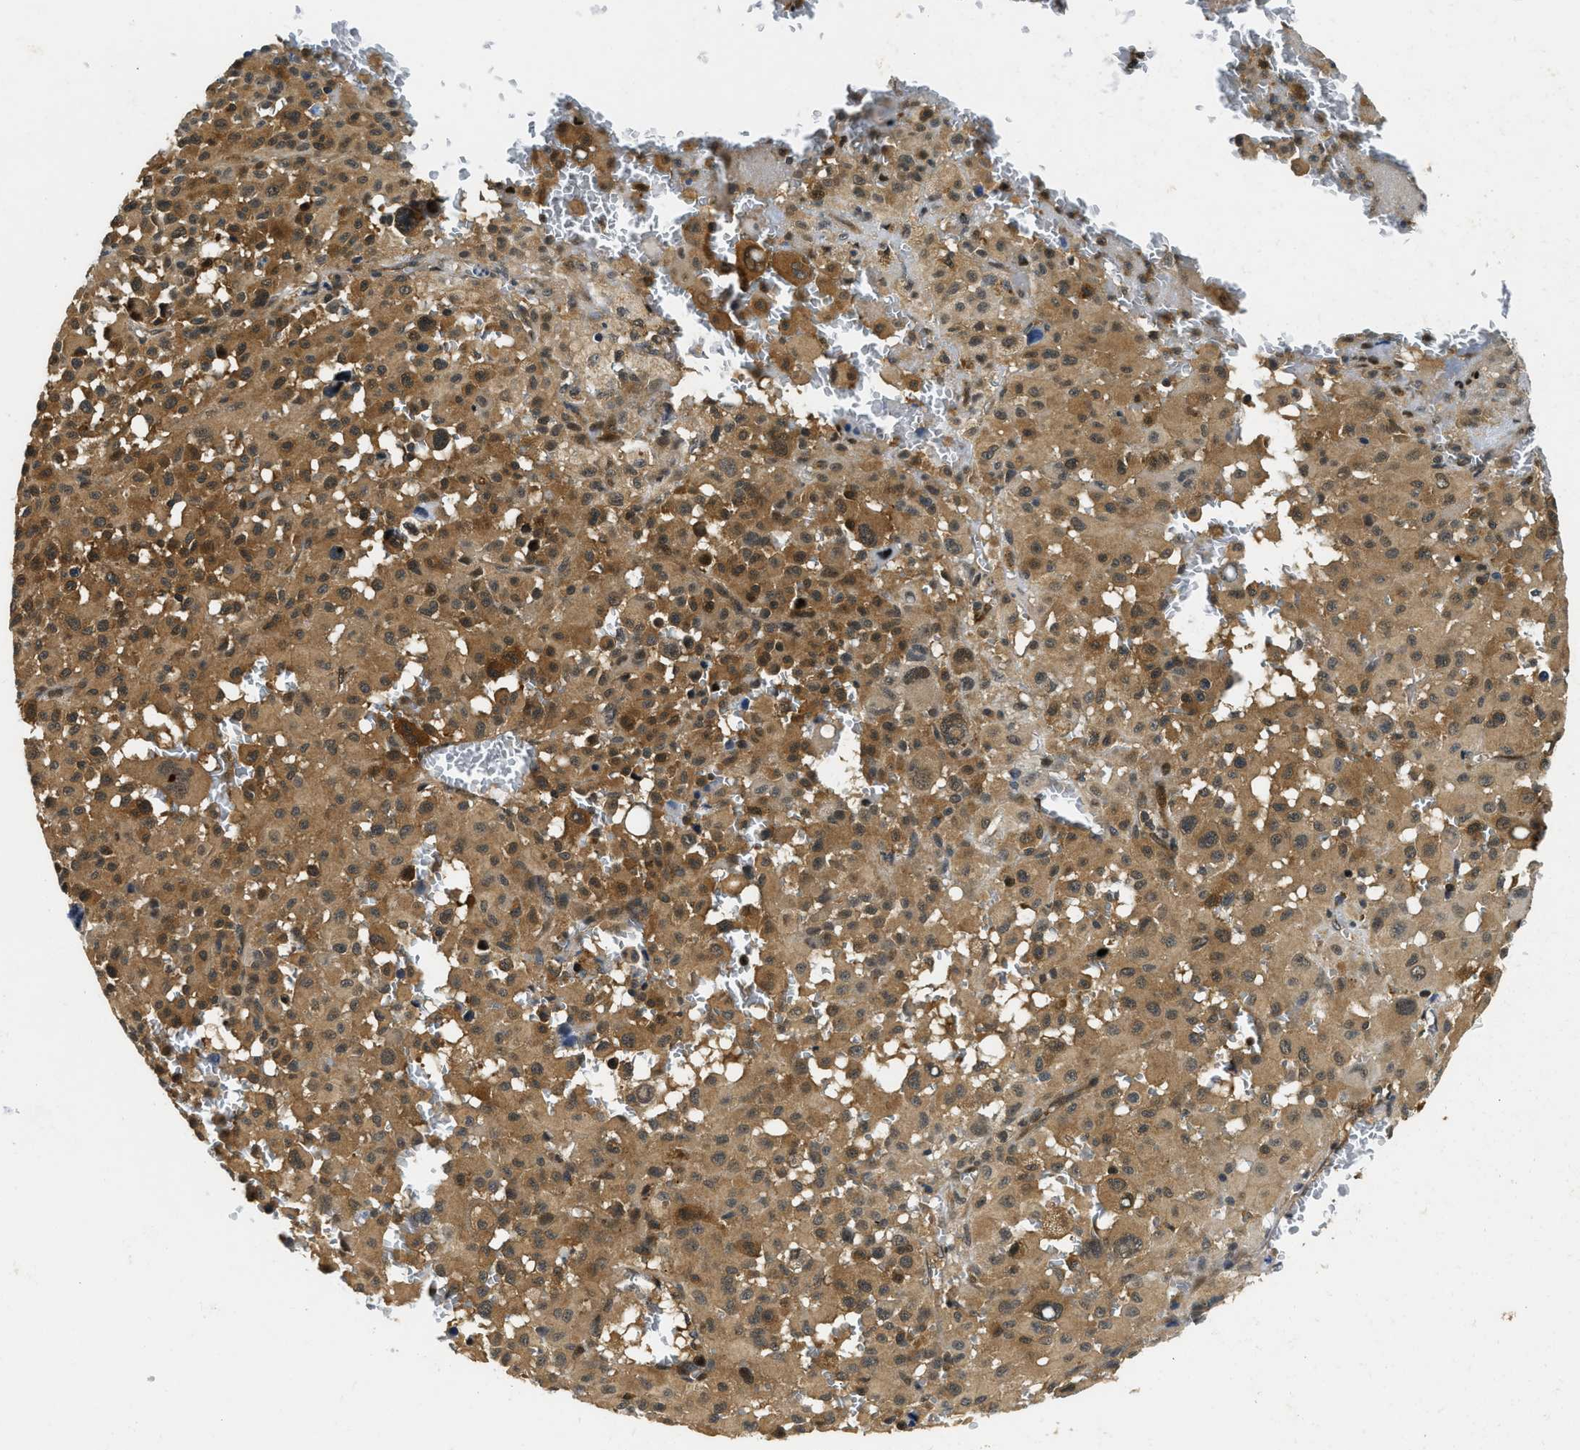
{"staining": {"intensity": "moderate", "quantity": ">75%", "location": "cytoplasmic/membranous"}, "tissue": "melanoma", "cell_type": "Tumor cells", "image_type": "cancer", "snomed": [{"axis": "morphology", "description": "Malignant melanoma, Metastatic site"}, {"axis": "topography", "description": "Skin"}], "caption": "This is an image of IHC staining of malignant melanoma (metastatic site), which shows moderate staining in the cytoplasmic/membranous of tumor cells.", "gene": "ADSL", "patient": {"sex": "female", "age": 74}}